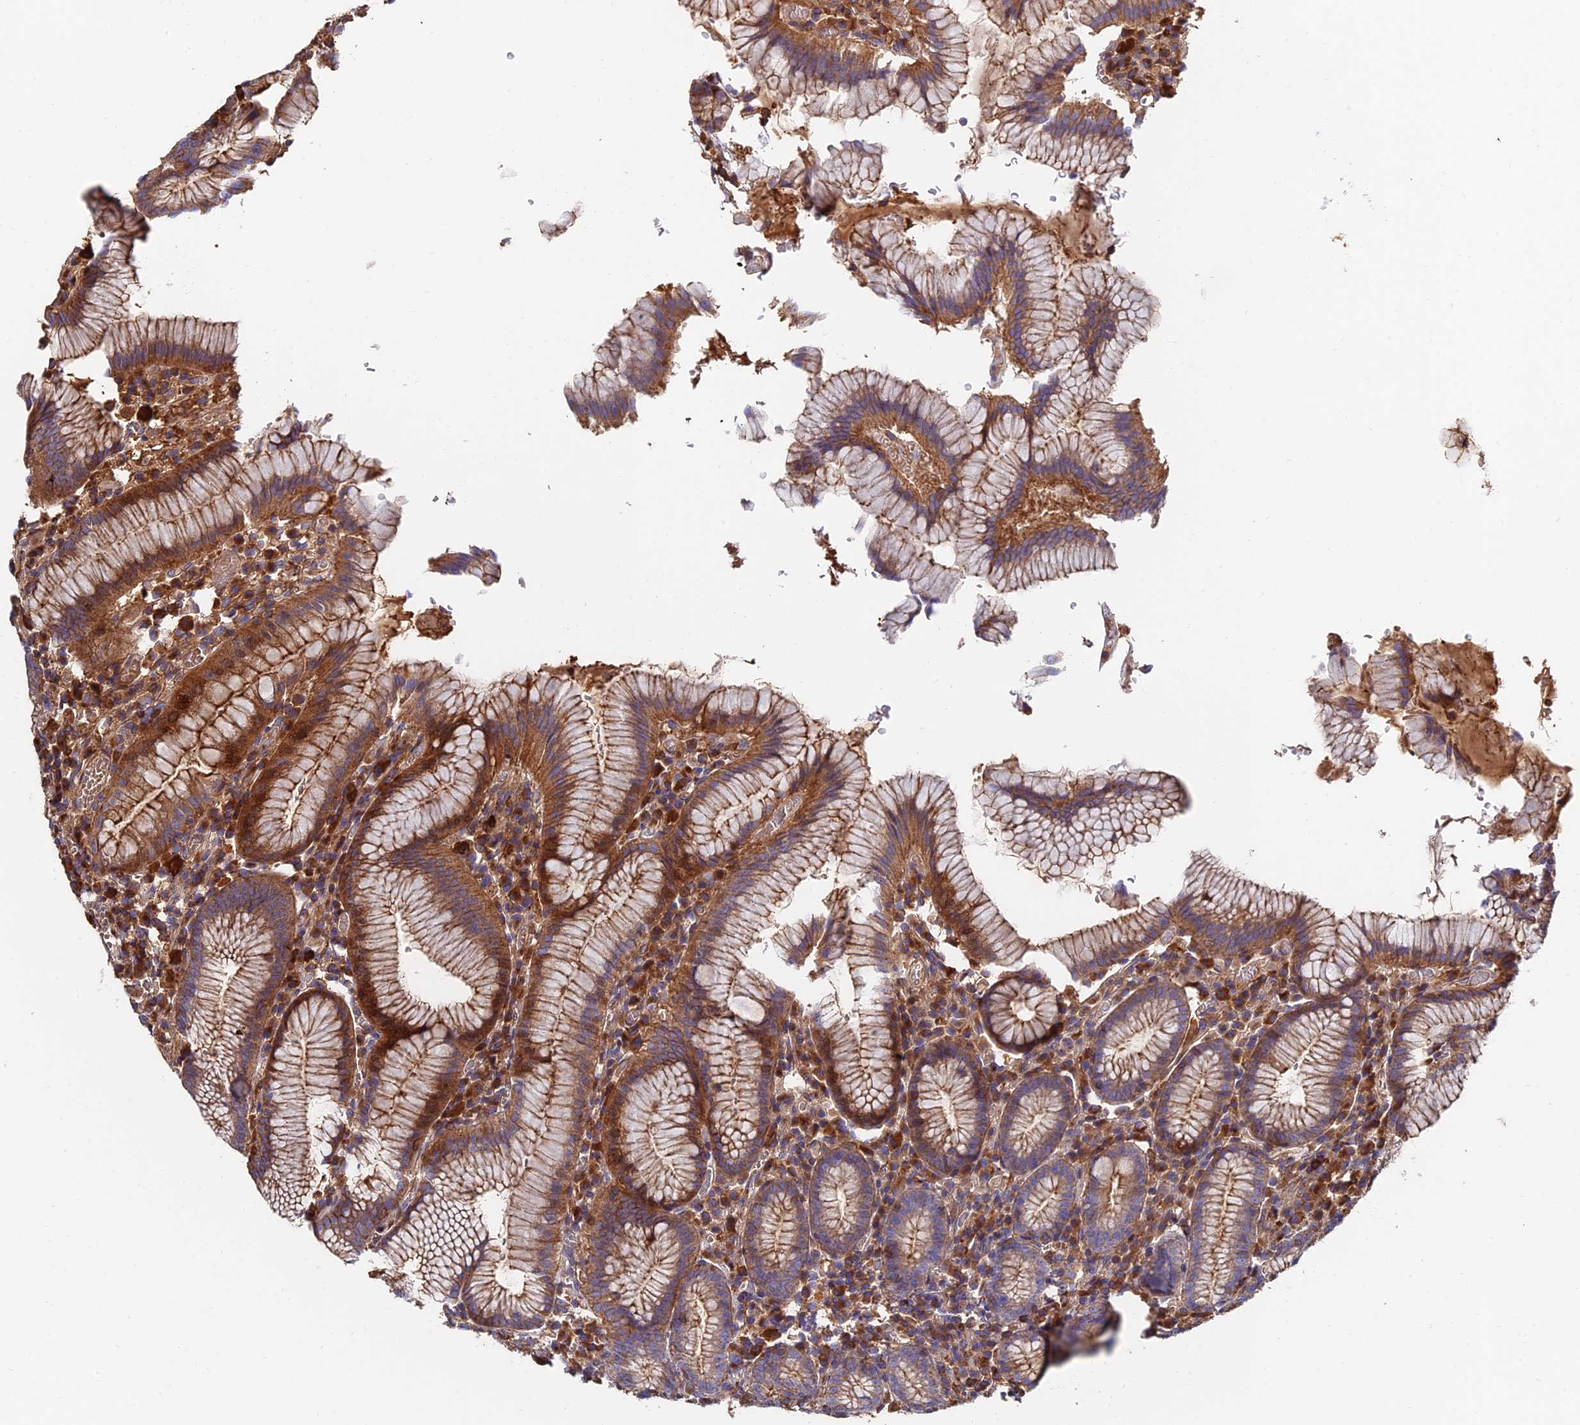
{"staining": {"intensity": "moderate", "quantity": ">75%", "location": "cytoplasmic/membranous"}, "tissue": "stomach", "cell_type": "Glandular cells", "image_type": "normal", "snomed": [{"axis": "morphology", "description": "Normal tissue, NOS"}, {"axis": "topography", "description": "Stomach"}], "caption": "High-magnification brightfield microscopy of unremarkable stomach stained with DAB (3,3'-diaminobenzidine) (brown) and counterstained with hematoxylin (blue). glandular cells exhibit moderate cytoplasmic/membranous expression is identified in approximately>75% of cells.", "gene": "EXT1", "patient": {"sex": "male", "age": 55}}